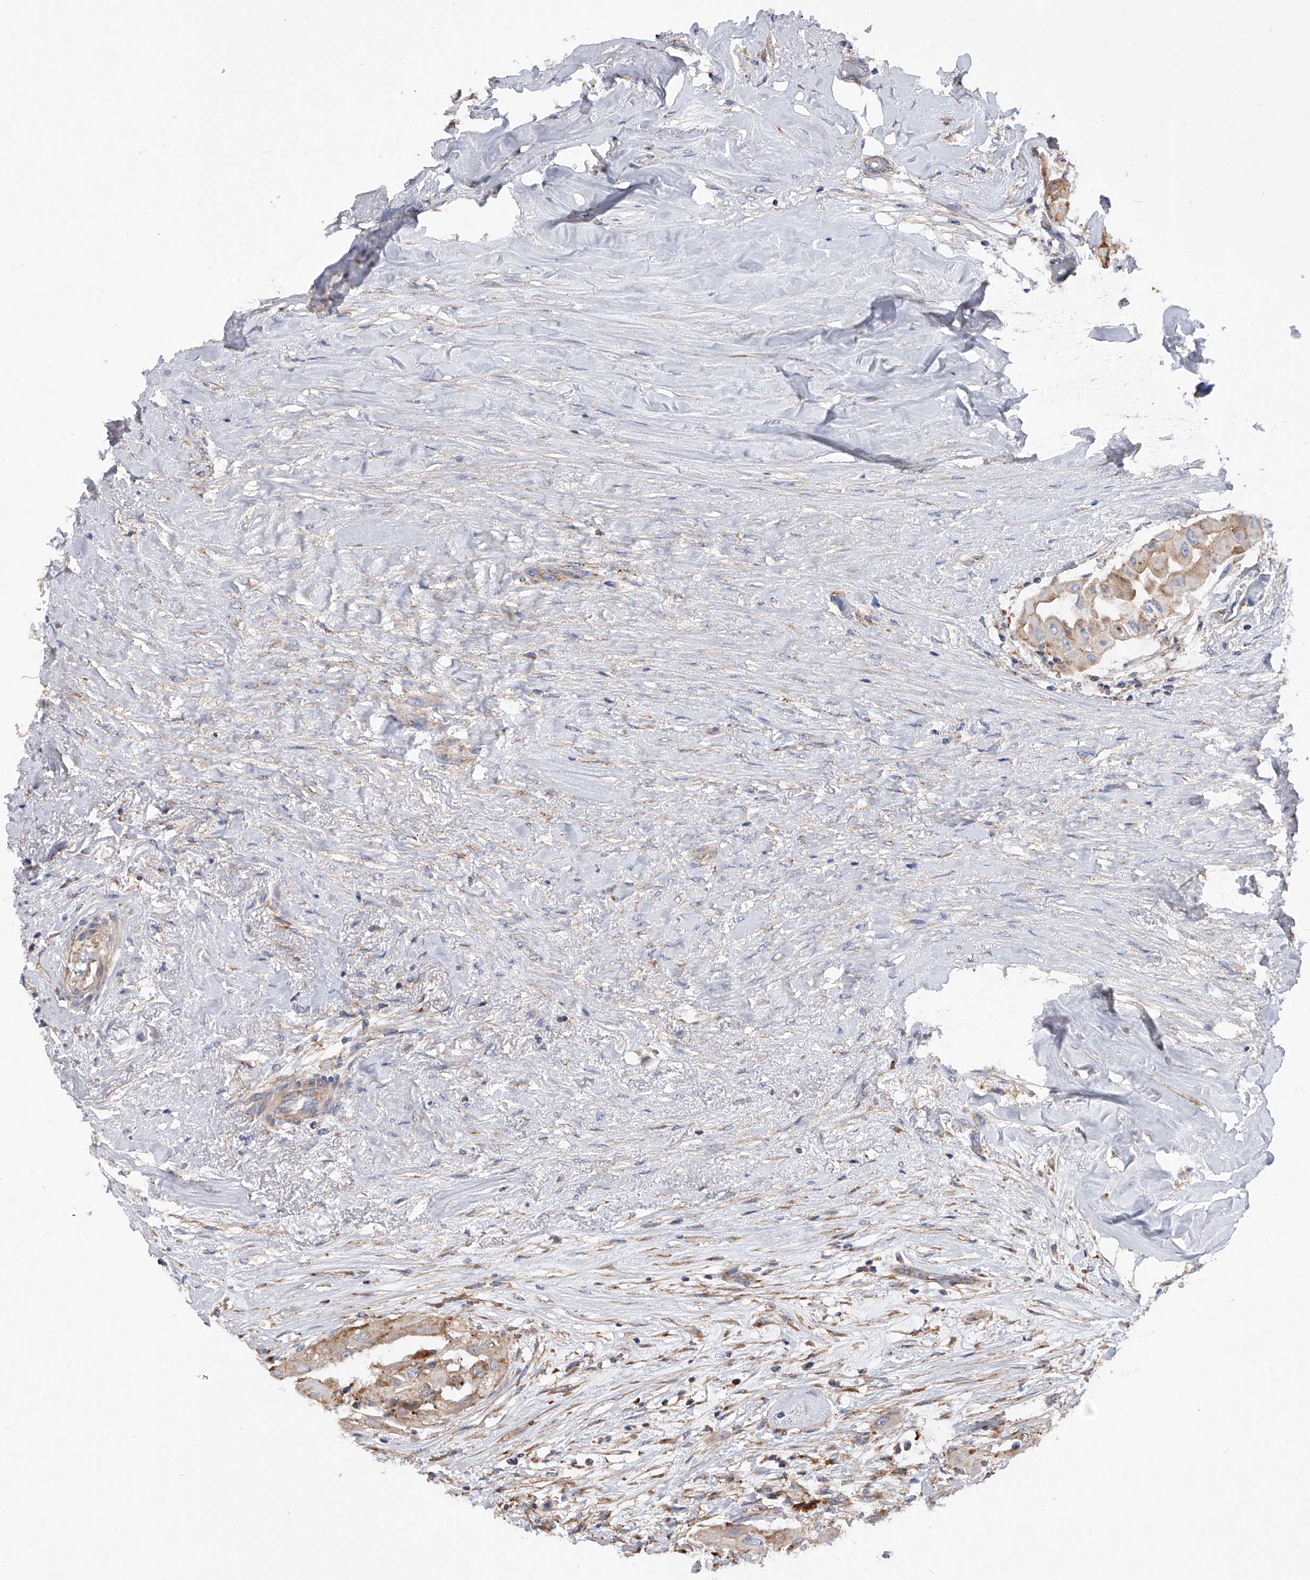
{"staining": {"intensity": "strong", "quantity": "<25%", "location": "cytoplasmic/membranous"}, "tissue": "thyroid cancer", "cell_type": "Tumor cells", "image_type": "cancer", "snomed": [{"axis": "morphology", "description": "Papillary adenocarcinoma, NOS"}, {"axis": "topography", "description": "Thyroid gland"}], "caption": "Thyroid papillary adenocarcinoma tissue exhibits strong cytoplasmic/membranous positivity in about <25% of tumor cells", "gene": "PDSS2", "patient": {"sex": "female", "age": 59}}